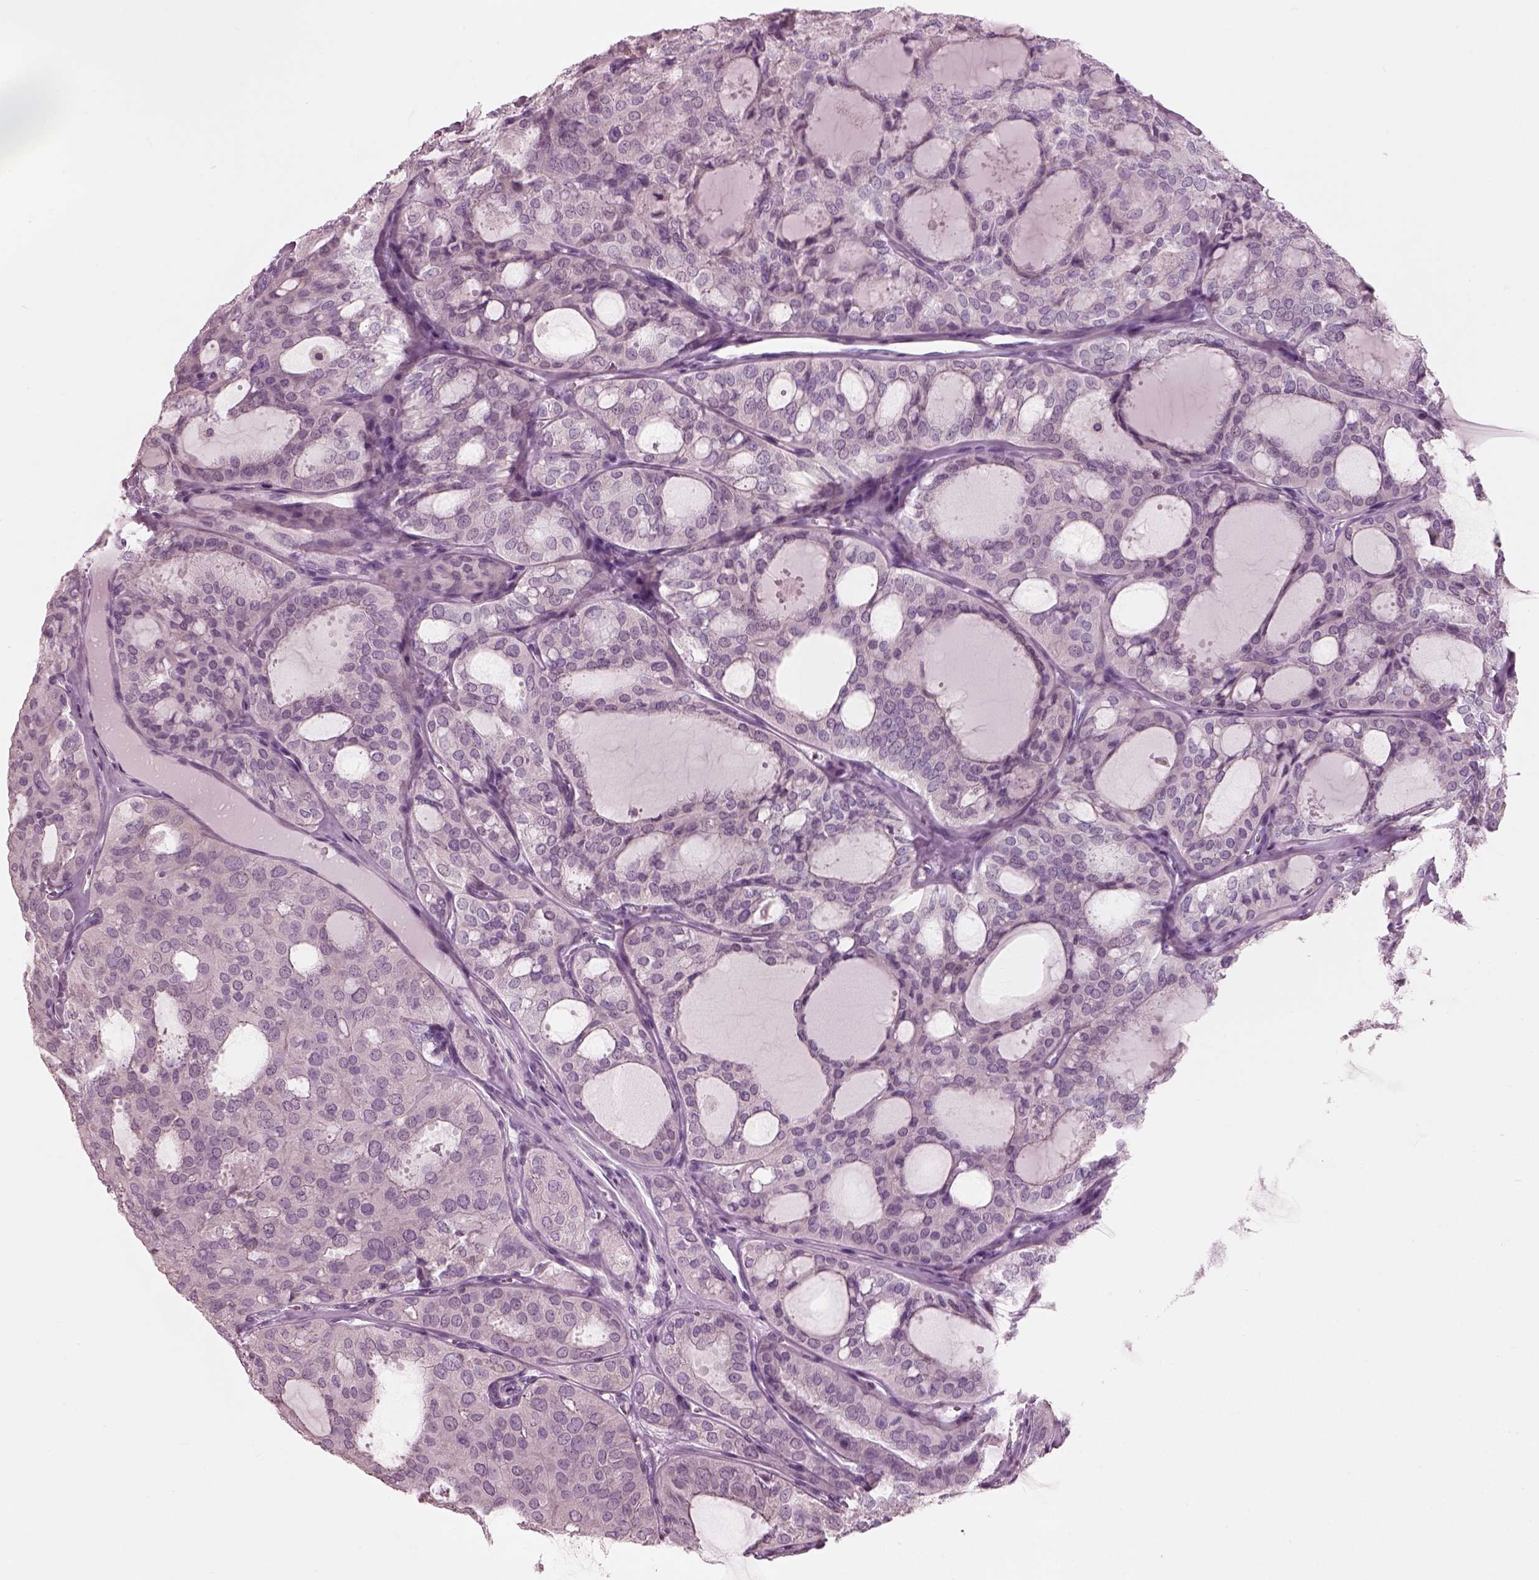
{"staining": {"intensity": "negative", "quantity": "none", "location": "none"}, "tissue": "thyroid cancer", "cell_type": "Tumor cells", "image_type": "cancer", "snomed": [{"axis": "morphology", "description": "Follicular adenoma carcinoma, NOS"}, {"axis": "topography", "description": "Thyroid gland"}], "caption": "Thyroid cancer was stained to show a protein in brown. There is no significant positivity in tumor cells.", "gene": "SLC27A2", "patient": {"sex": "male", "age": 75}}